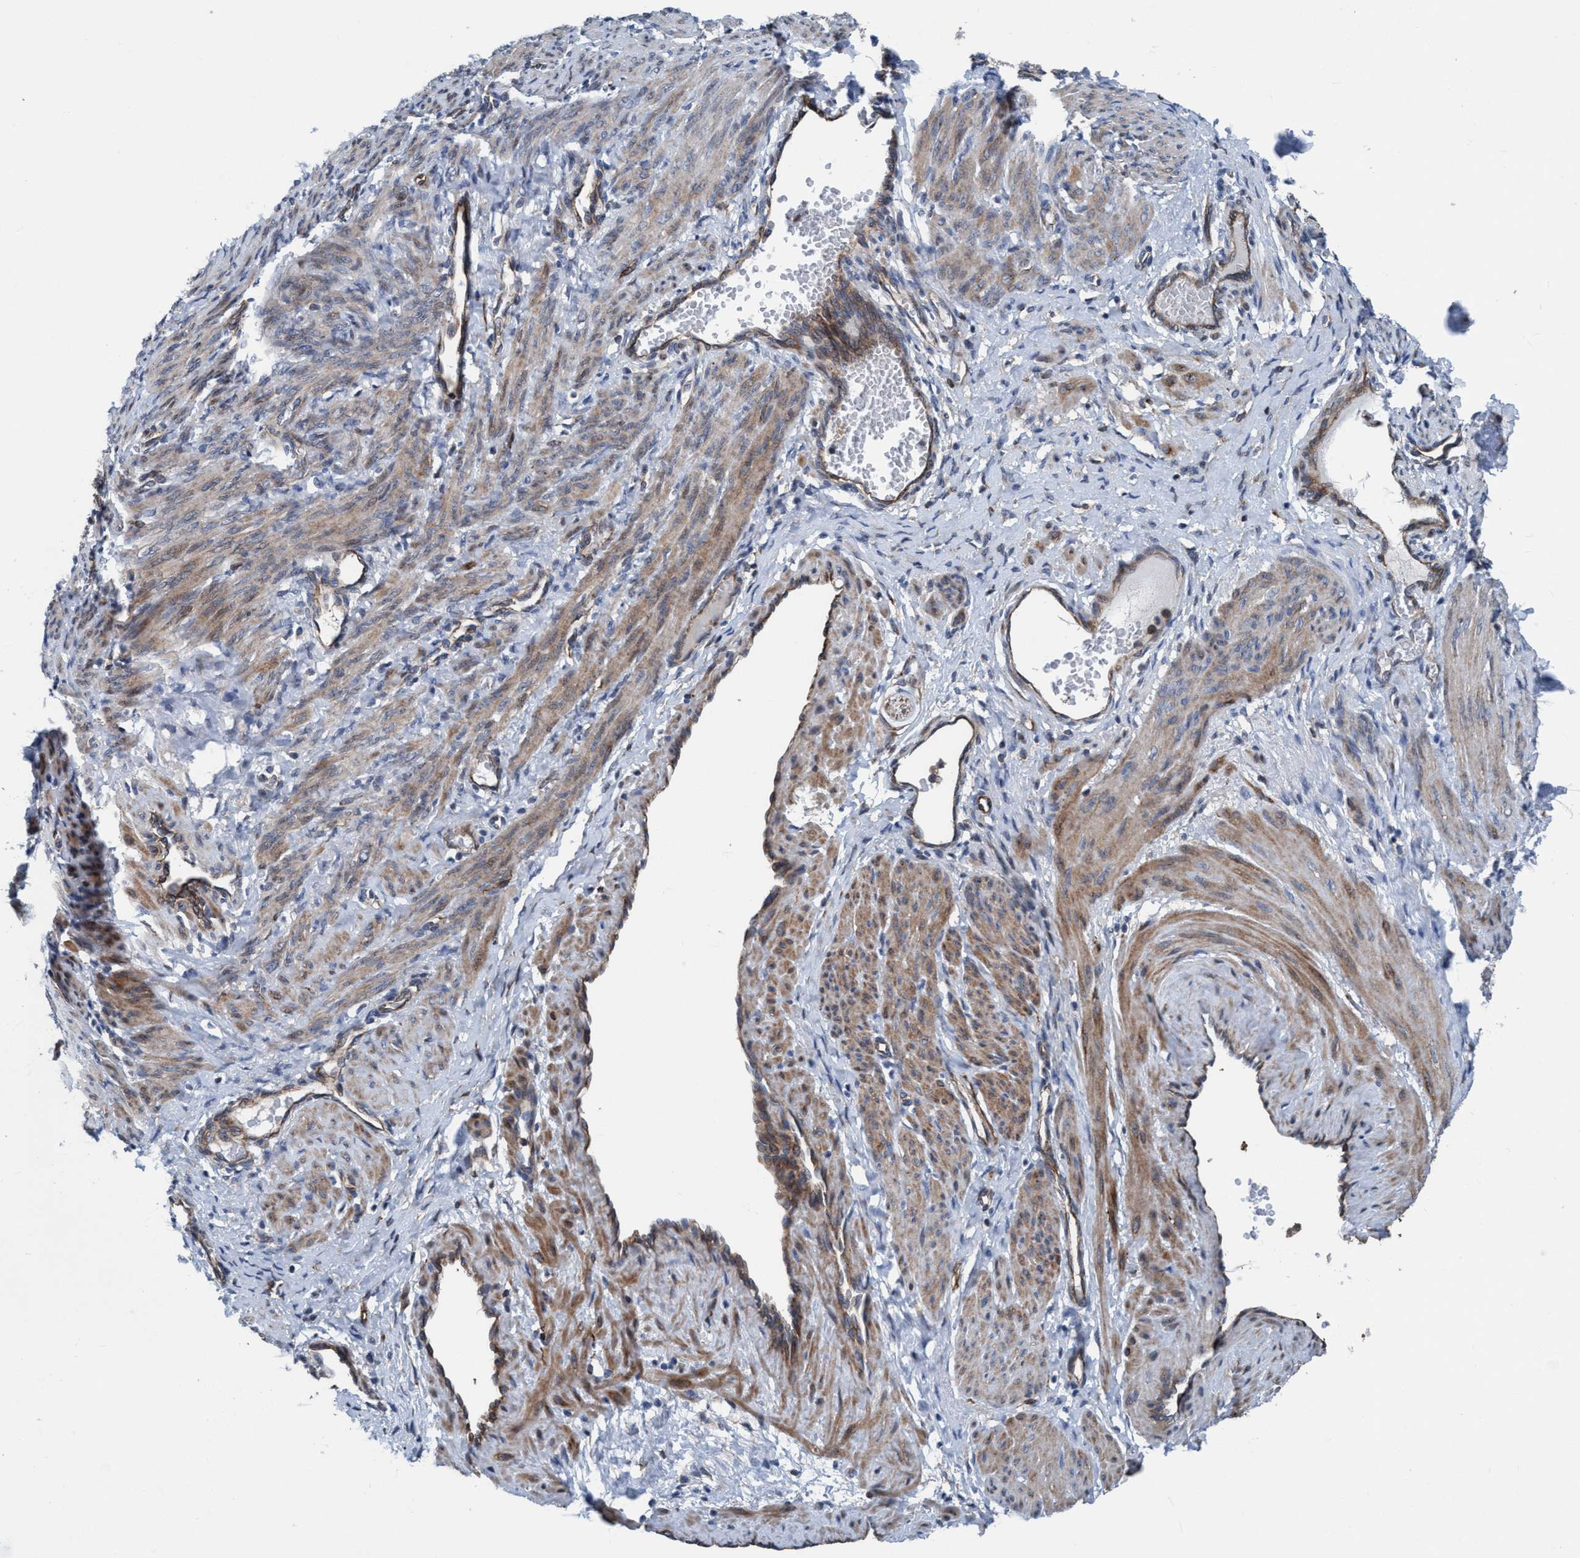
{"staining": {"intensity": "moderate", "quantity": ">75%", "location": "cytoplasmic/membranous"}, "tissue": "smooth muscle", "cell_type": "Smooth muscle cells", "image_type": "normal", "snomed": [{"axis": "morphology", "description": "Normal tissue, NOS"}, {"axis": "topography", "description": "Endometrium"}], "caption": "Immunohistochemistry image of unremarkable human smooth muscle stained for a protein (brown), which reveals medium levels of moderate cytoplasmic/membranous expression in about >75% of smooth muscle cells.", "gene": "NMT1", "patient": {"sex": "female", "age": 33}}